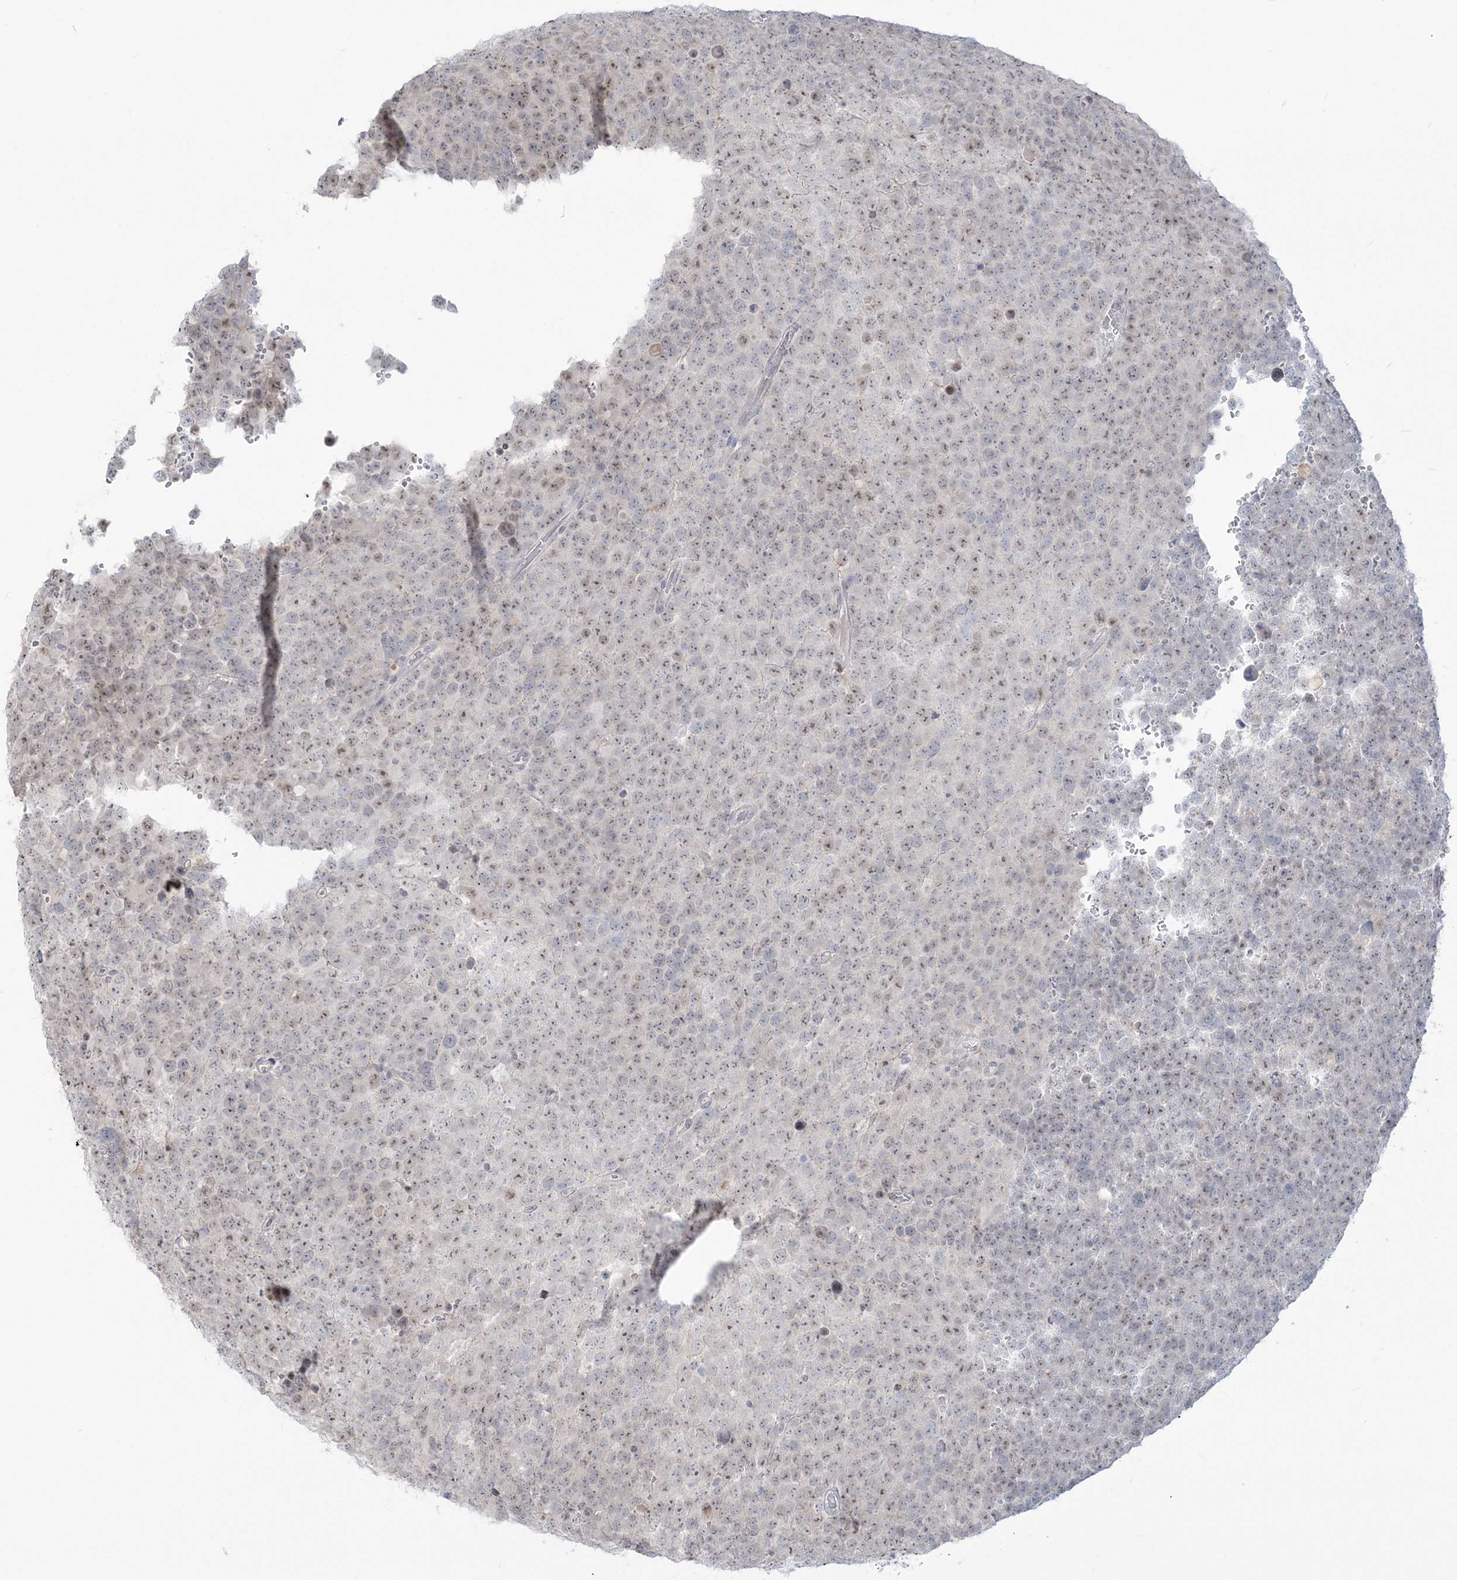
{"staining": {"intensity": "weak", "quantity": ">75%", "location": "nuclear"}, "tissue": "testis cancer", "cell_type": "Tumor cells", "image_type": "cancer", "snomed": [{"axis": "morphology", "description": "Seminoma, NOS"}, {"axis": "topography", "description": "Testis"}], "caption": "A brown stain shows weak nuclear staining of a protein in testis seminoma tumor cells. (DAB (3,3'-diaminobenzidine) IHC, brown staining for protein, blue staining for nuclei).", "gene": "SDAD1", "patient": {"sex": "male", "age": 71}}